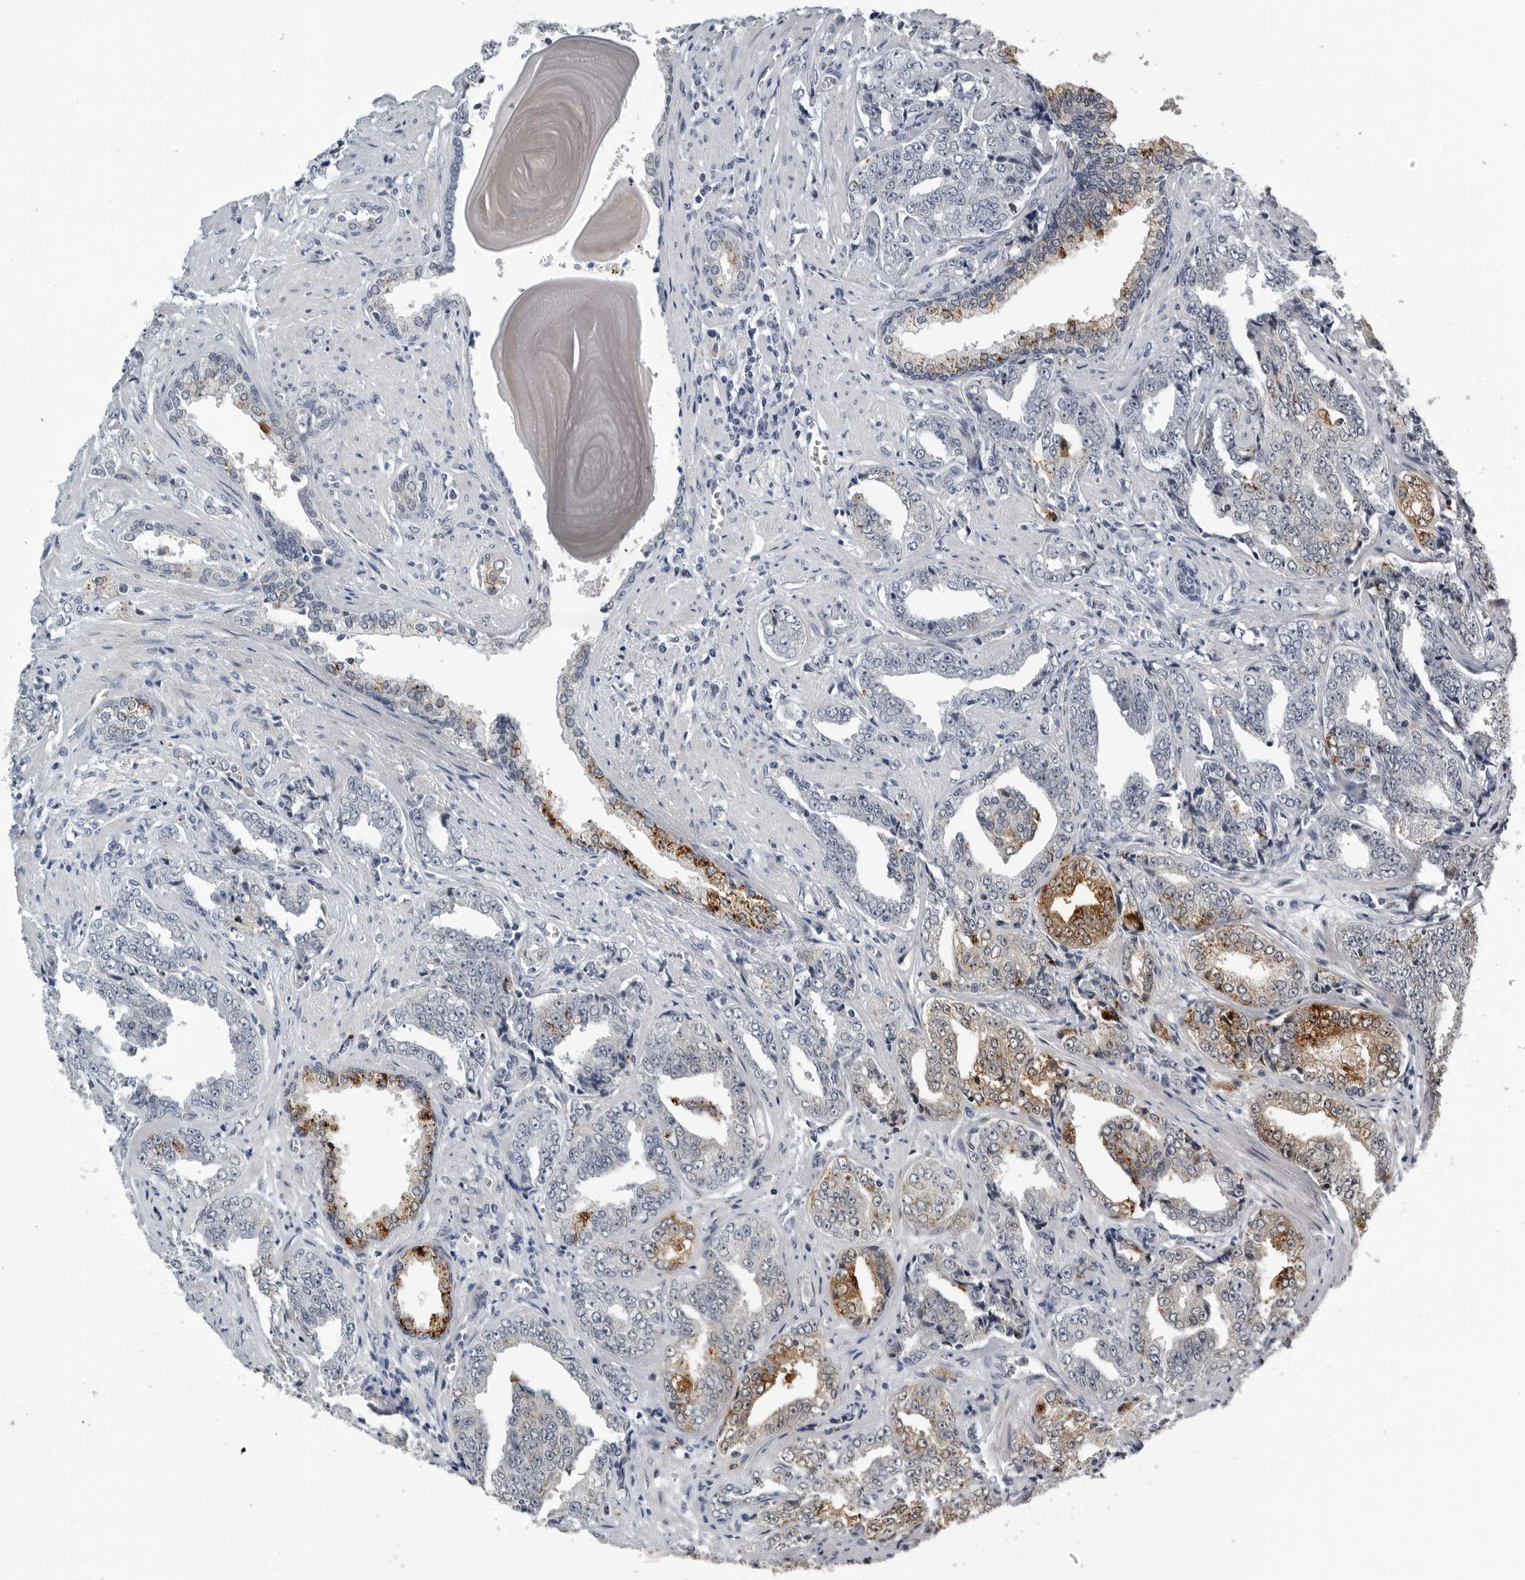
{"staining": {"intensity": "moderate", "quantity": "<25%", "location": "cytoplasmic/membranous"}, "tissue": "prostate cancer", "cell_type": "Tumor cells", "image_type": "cancer", "snomed": [{"axis": "morphology", "description": "Adenocarcinoma, High grade"}, {"axis": "topography", "description": "Prostate"}], "caption": "About <25% of tumor cells in human prostate cancer (high-grade adenocarcinoma) display moderate cytoplasmic/membranous protein staining as visualized by brown immunohistochemical staining.", "gene": "PRRX2", "patient": {"sex": "male", "age": 71}}